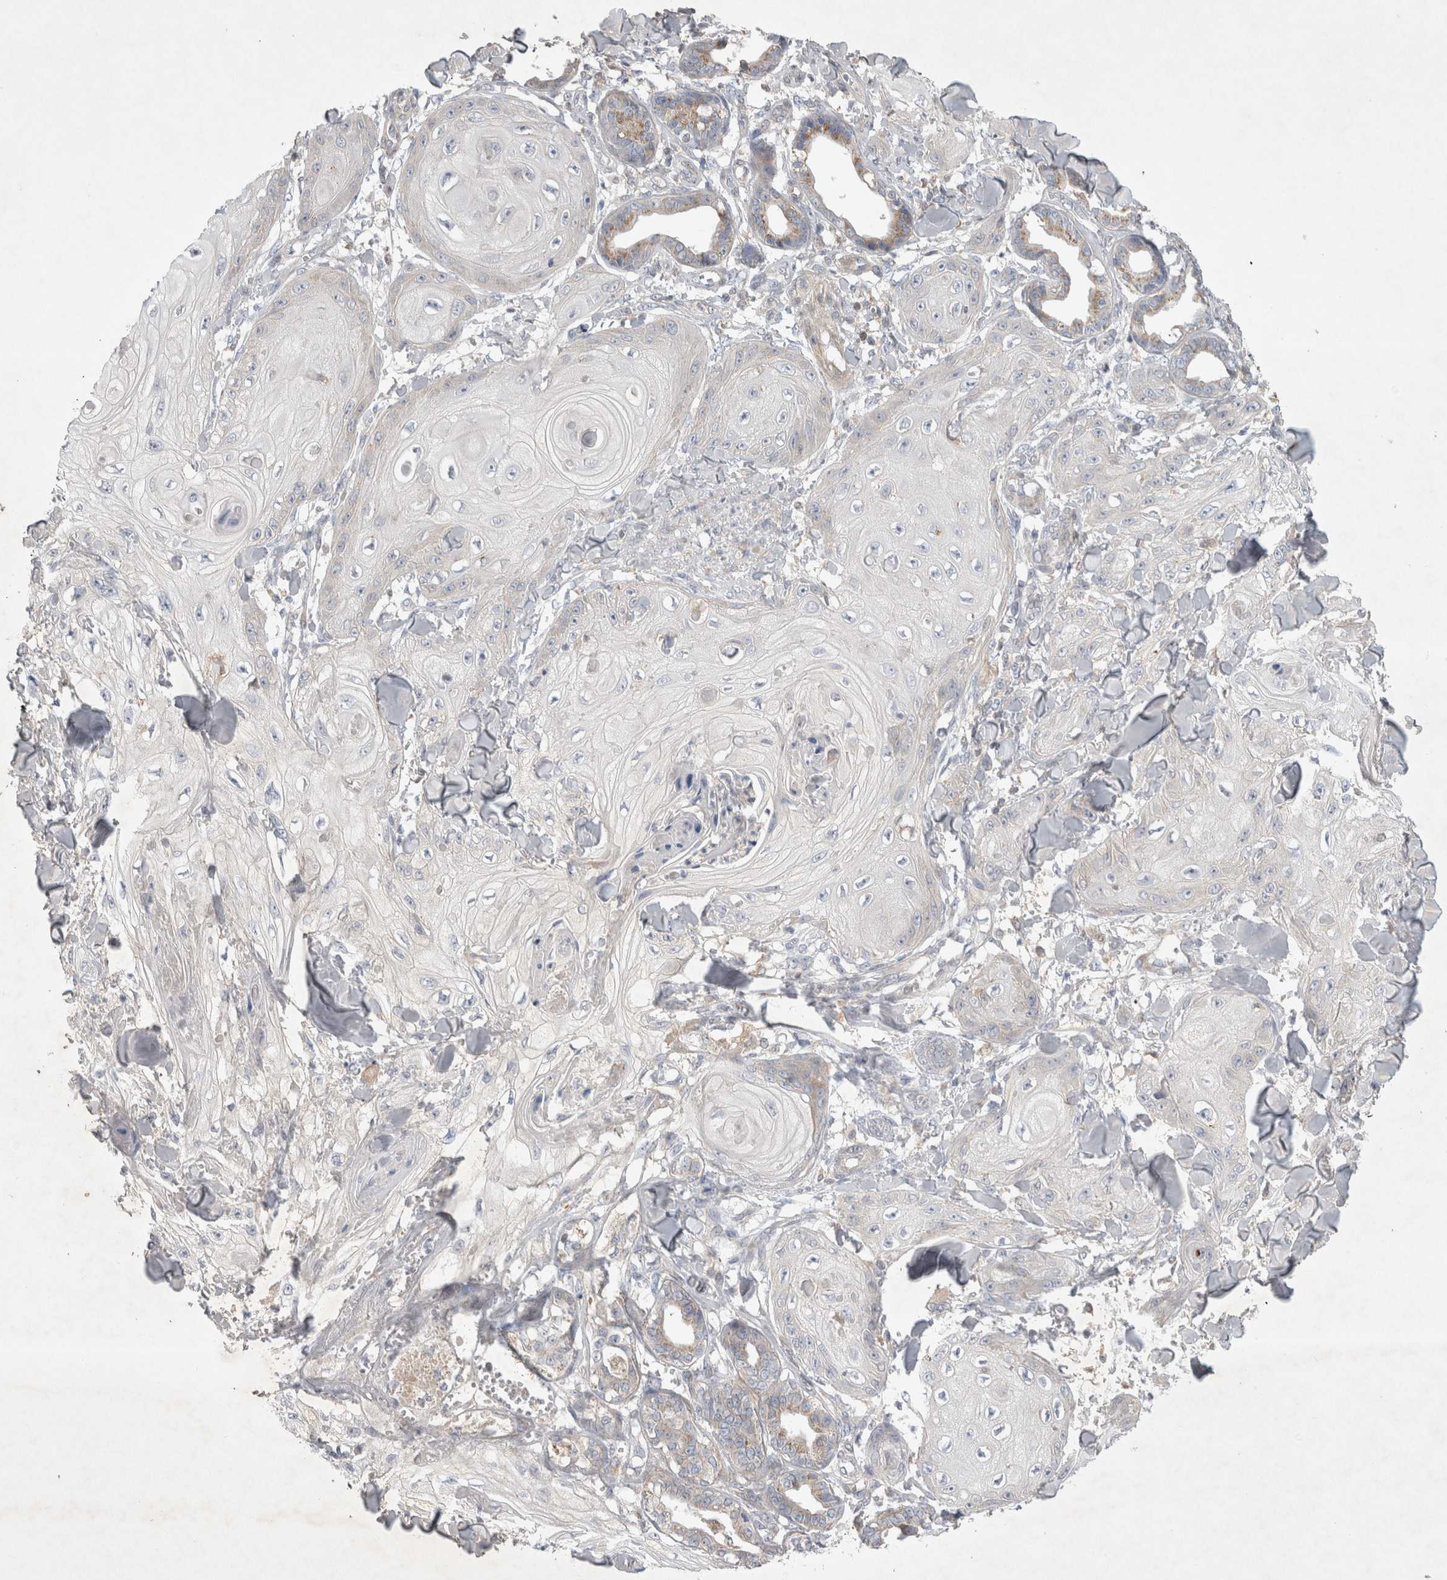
{"staining": {"intensity": "negative", "quantity": "none", "location": "none"}, "tissue": "skin cancer", "cell_type": "Tumor cells", "image_type": "cancer", "snomed": [{"axis": "morphology", "description": "Squamous cell carcinoma, NOS"}, {"axis": "topography", "description": "Skin"}], "caption": "IHC of human skin squamous cell carcinoma exhibits no expression in tumor cells. The staining was performed using DAB (3,3'-diaminobenzidine) to visualize the protein expression in brown, while the nuclei were stained in blue with hematoxylin (Magnification: 20x).", "gene": "SRD5A3", "patient": {"sex": "male", "age": 74}}